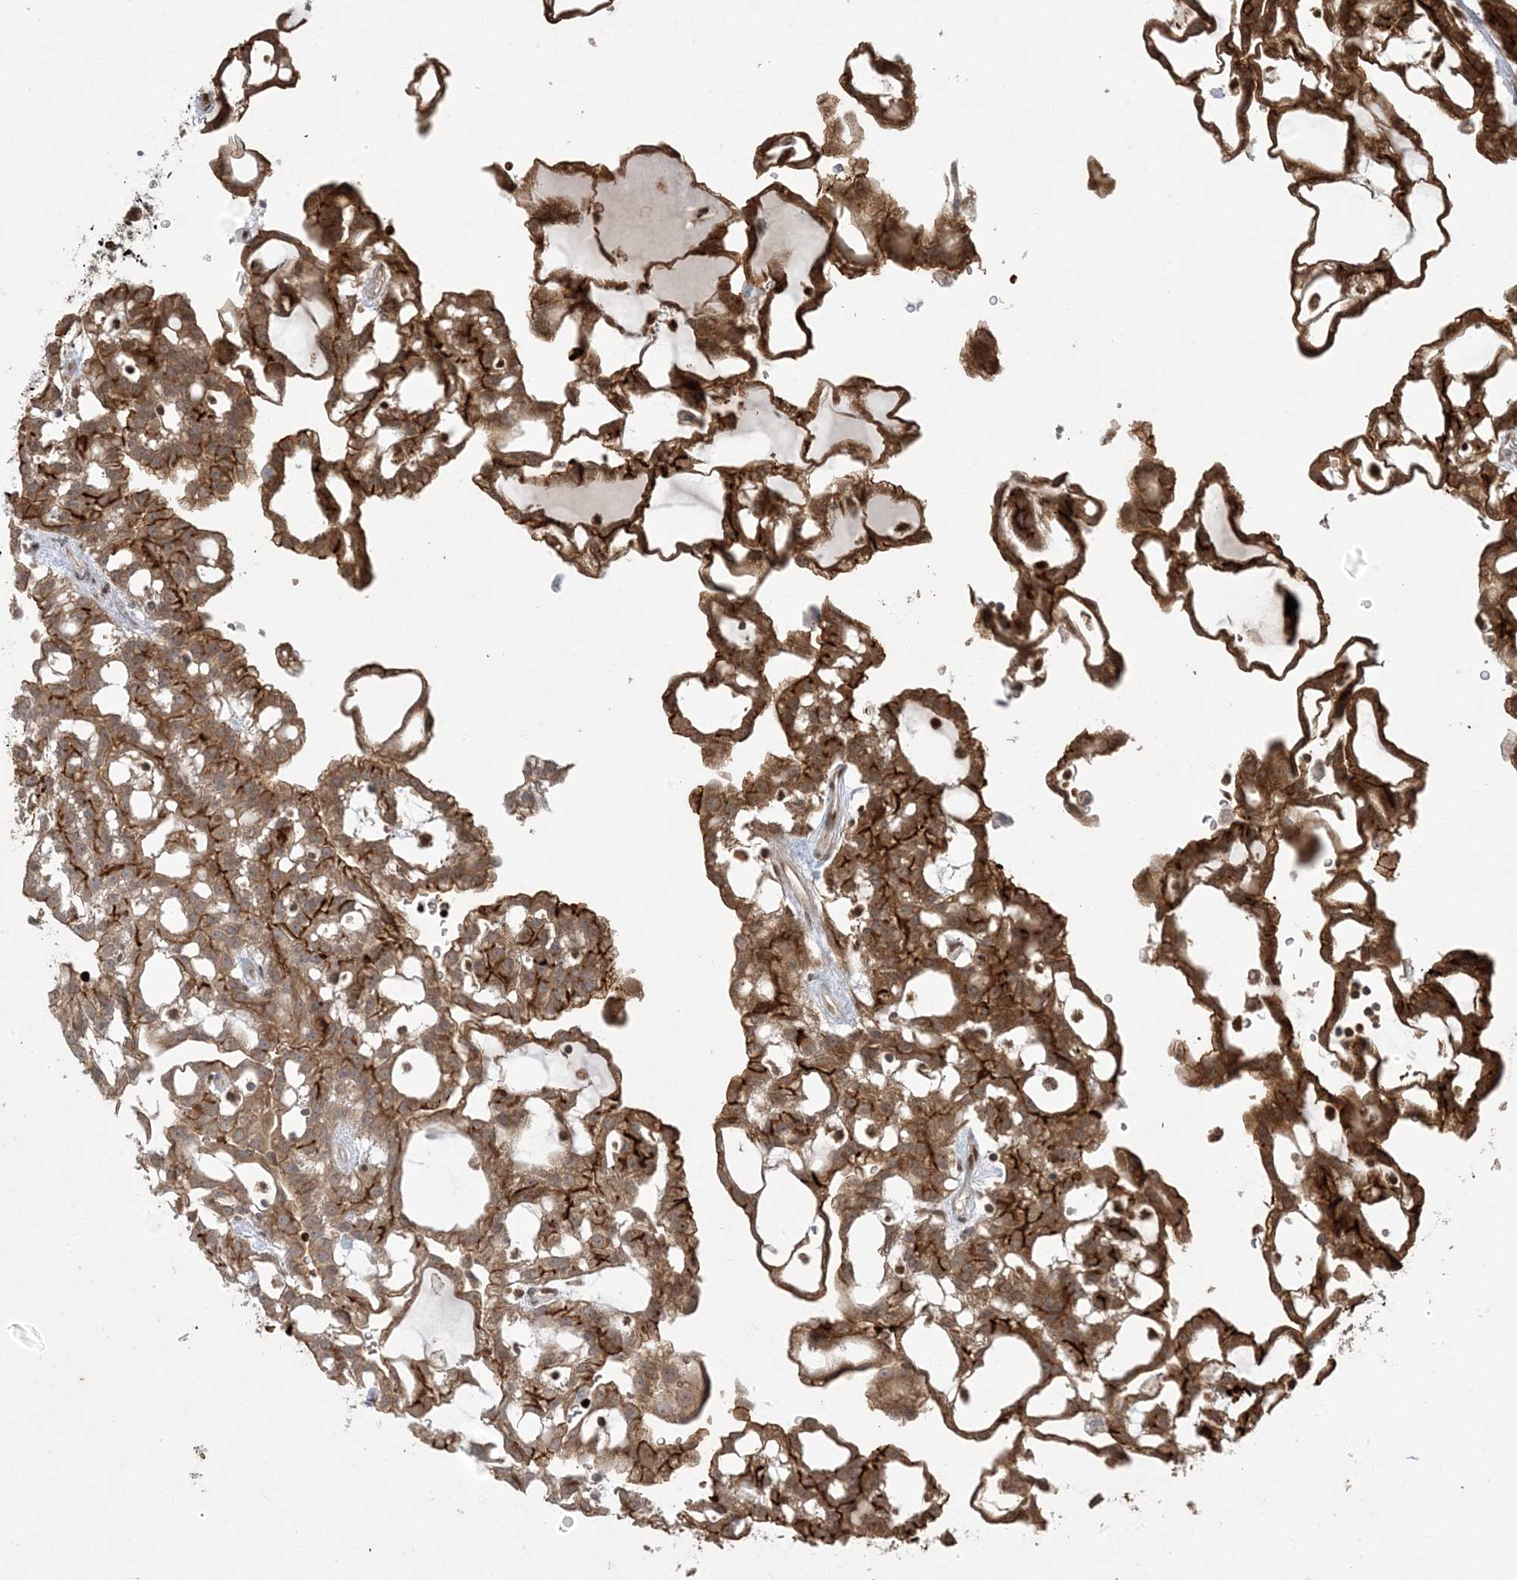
{"staining": {"intensity": "strong", "quantity": ">75%", "location": "cytoplasmic/membranous"}, "tissue": "renal cancer", "cell_type": "Tumor cells", "image_type": "cancer", "snomed": [{"axis": "morphology", "description": "Adenocarcinoma, NOS"}, {"axis": "topography", "description": "Kidney"}], "caption": "DAB immunohistochemical staining of human renal cancer exhibits strong cytoplasmic/membranous protein staining in approximately >75% of tumor cells.", "gene": "ABCF3", "patient": {"sex": "male", "age": 63}}